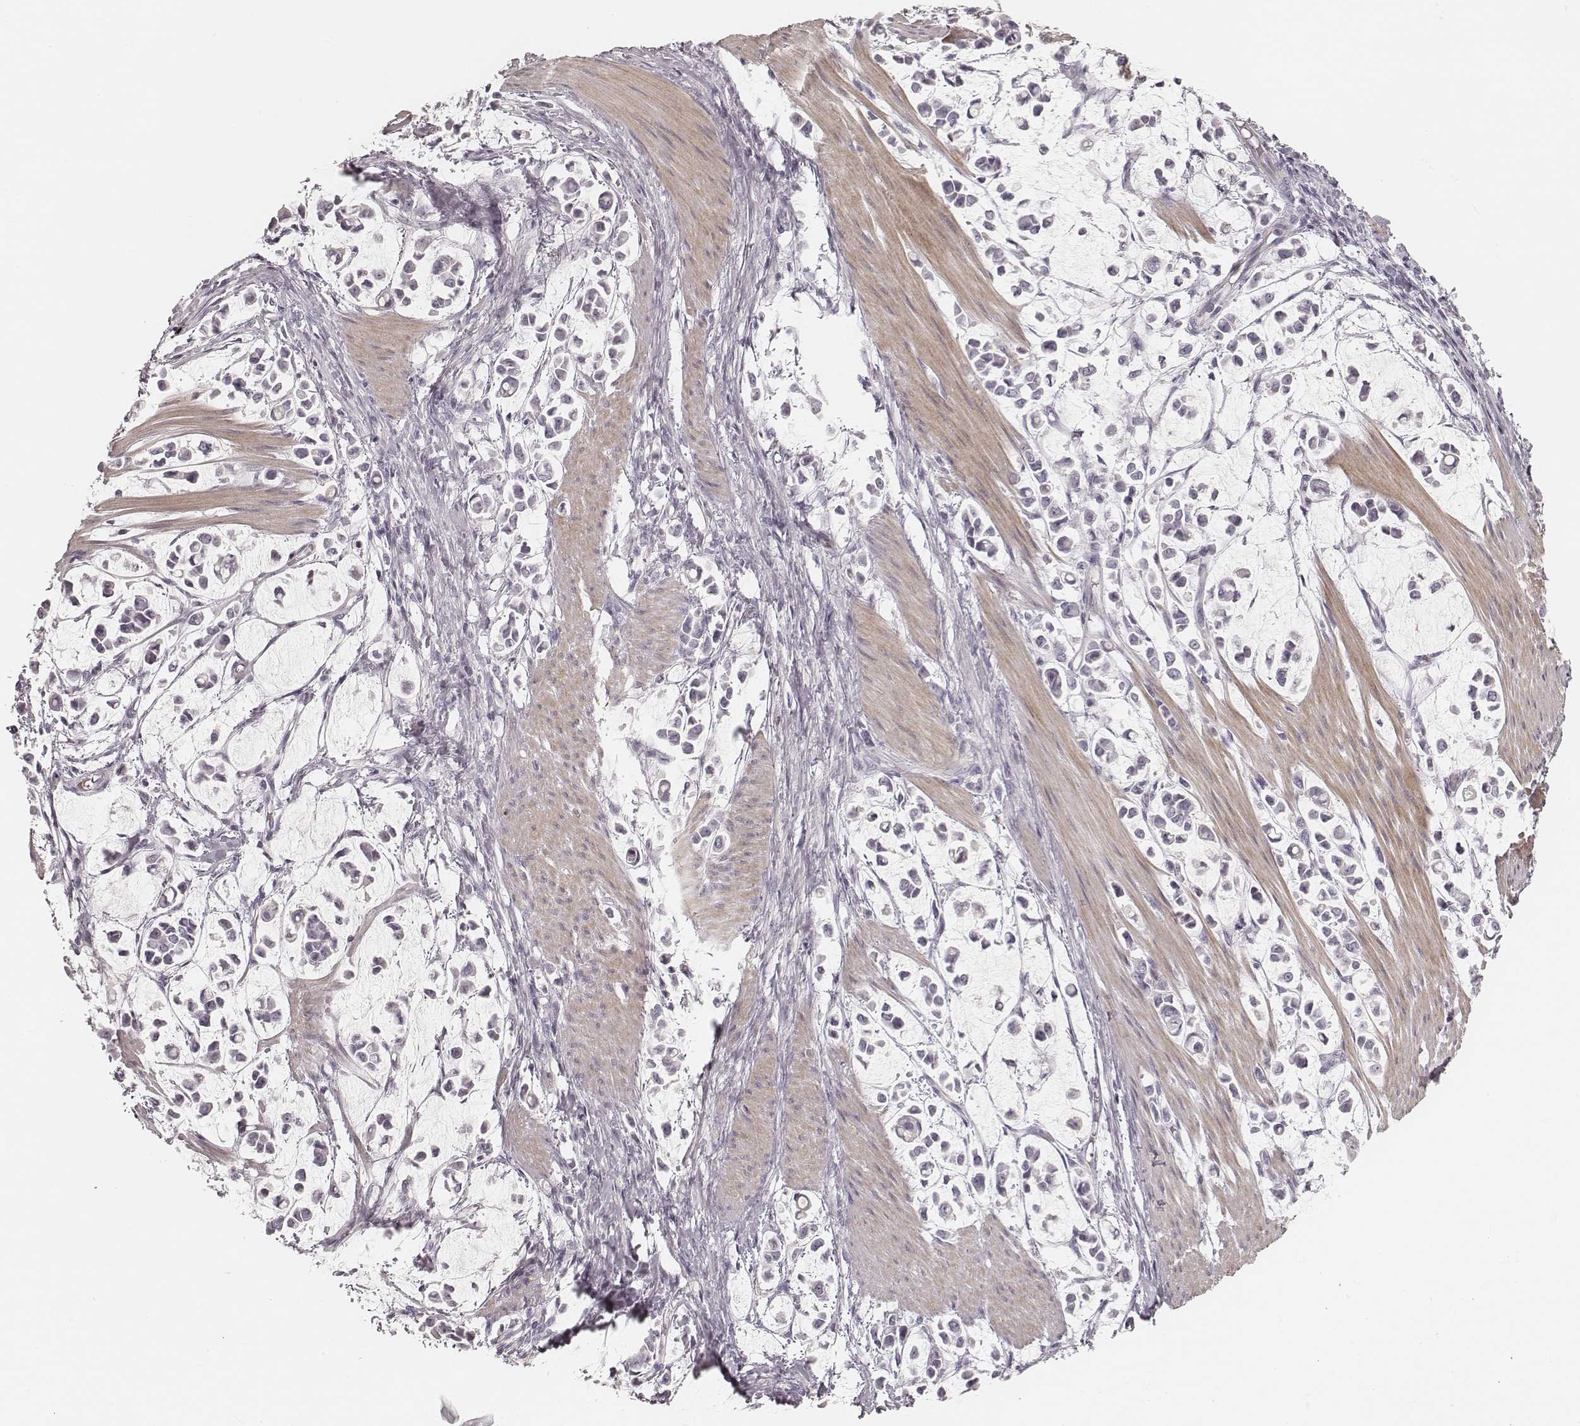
{"staining": {"intensity": "negative", "quantity": "none", "location": "none"}, "tissue": "stomach cancer", "cell_type": "Tumor cells", "image_type": "cancer", "snomed": [{"axis": "morphology", "description": "Adenocarcinoma, NOS"}, {"axis": "topography", "description": "Stomach"}], "caption": "High magnification brightfield microscopy of adenocarcinoma (stomach) stained with DAB (3,3'-diaminobenzidine) (brown) and counterstained with hematoxylin (blue): tumor cells show no significant expression. Brightfield microscopy of immunohistochemistry stained with DAB (brown) and hematoxylin (blue), captured at high magnification.", "gene": "SPATA24", "patient": {"sex": "male", "age": 82}}